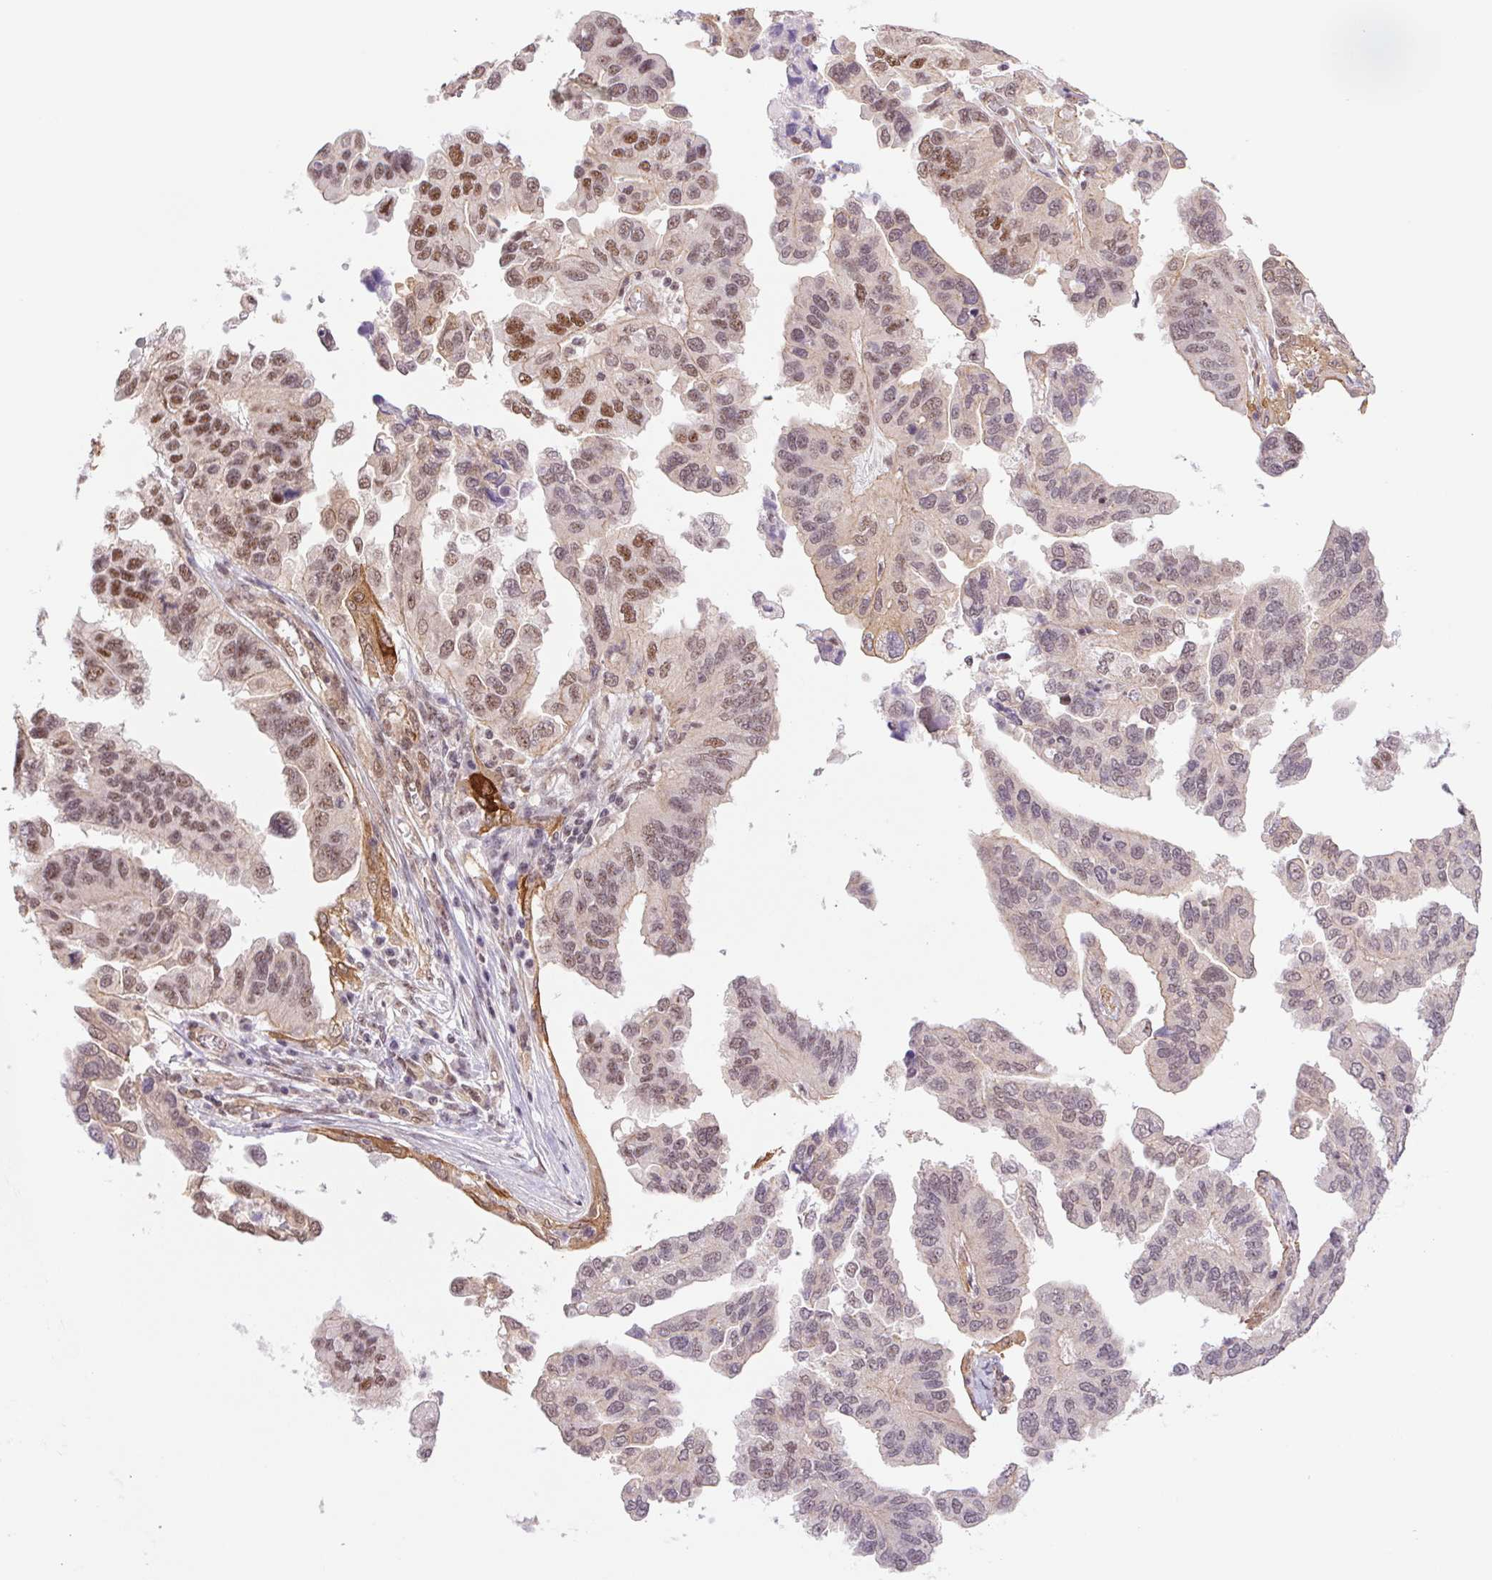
{"staining": {"intensity": "moderate", "quantity": "25%-75%", "location": "nuclear"}, "tissue": "ovarian cancer", "cell_type": "Tumor cells", "image_type": "cancer", "snomed": [{"axis": "morphology", "description": "Cystadenocarcinoma, serous, NOS"}, {"axis": "topography", "description": "Ovary"}], "caption": "Protein positivity by IHC shows moderate nuclear staining in approximately 25%-75% of tumor cells in serous cystadenocarcinoma (ovarian).", "gene": "CWC25", "patient": {"sex": "female", "age": 79}}